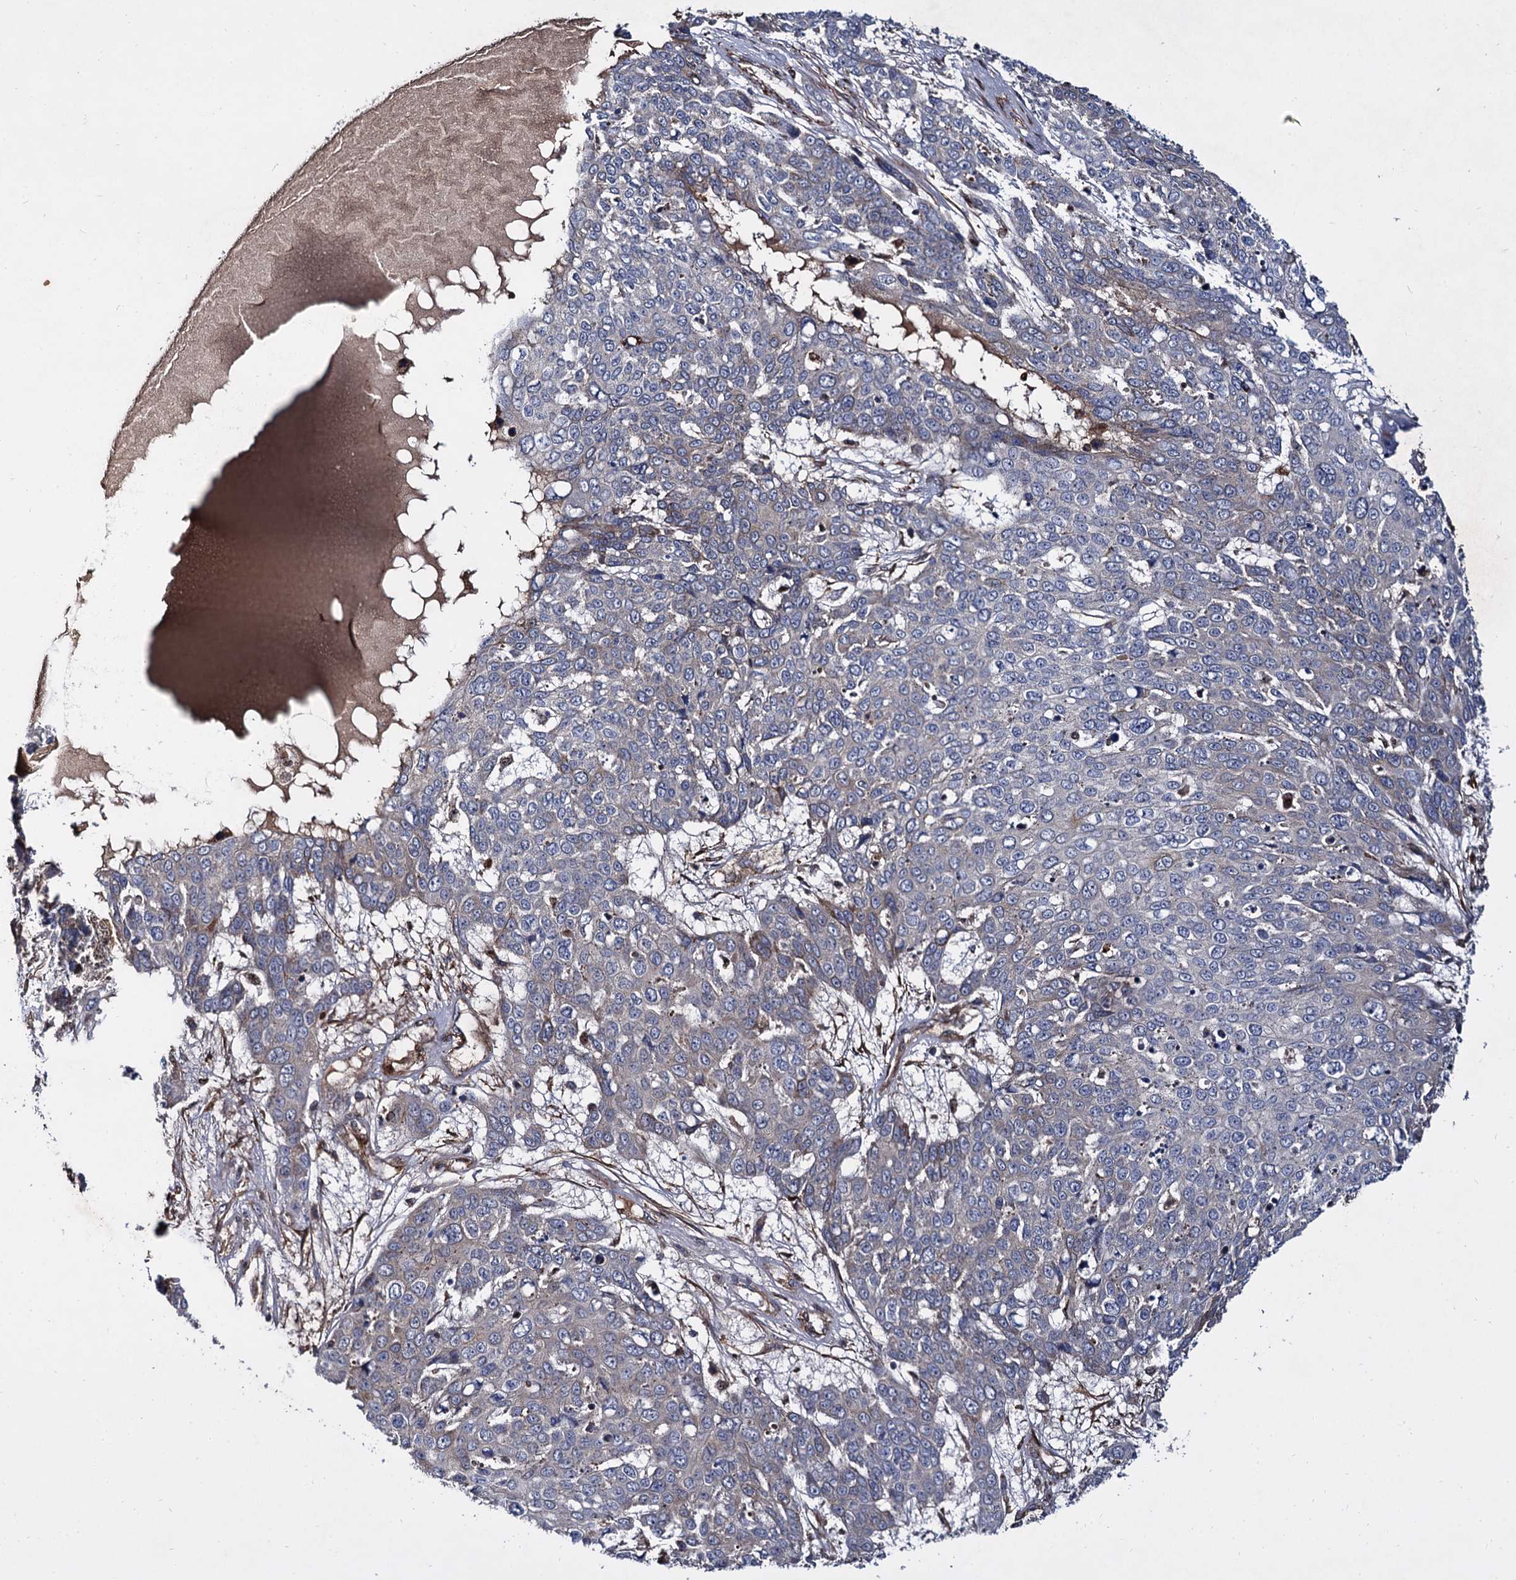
{"staining": {"intensity": "negative", "quantity": "none", "location": "none"}, "tissue": "skin cancer", "cell_type": "Tumor cells", "image_type": "cancer", "snomed": [{"axis": "morphology", "description": "Squamous cell carcinoma, NOS"}, {"axis": "topography", "description": "Skin"}], "caption": "Human skin cancer (squamous cell carcinoma) stained for a protein using immunohistochemistry (IHC) exhibits no expression in tumor cells.", "gene": "ISM2", "patient": {"sex": "male", "age": 71}}